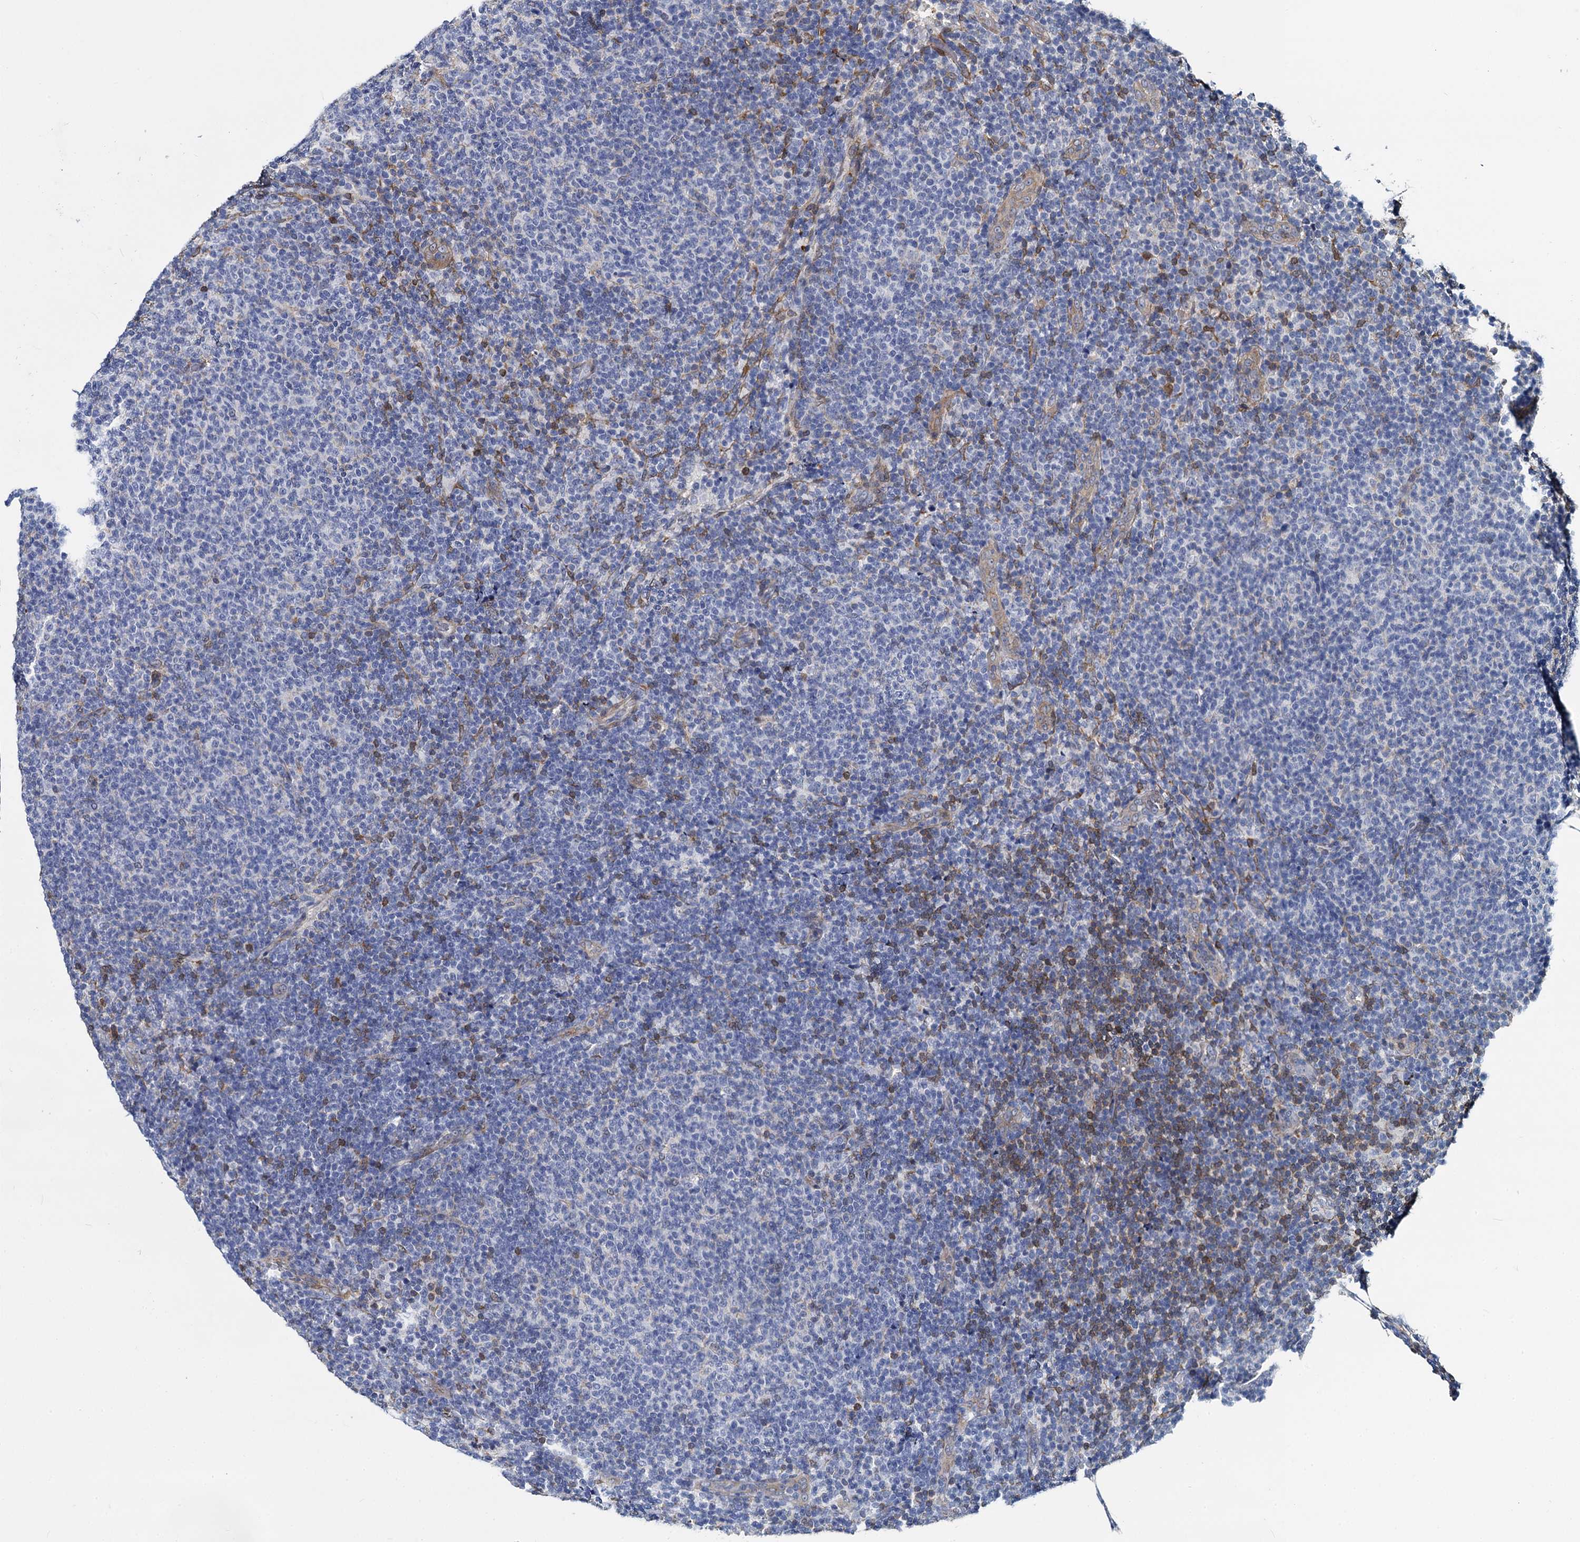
{"staining": {"intensity": "moderate", "quantity": "<25%", "location": "cytoplasmic/membranous"}, "tissue": "lymphoma", "cell_type": "Tumor cells", "image_type": "cancer", "snomed": [{"axis": "morphology", "description": "Malignant lymphoma, non-Hodgkin's type, Low grade"}, {"axis": "topography", "description": "Lymph node"}], "caption": "Moderate cytoplasmic/membranous protein expression is appreciated in approximately <25% of tumor cells in malignant lymphoma, non-Hodgkin's type (low-grade).", "gene": "GSTM3", "patient": {"sex": "male", "age": 66}}